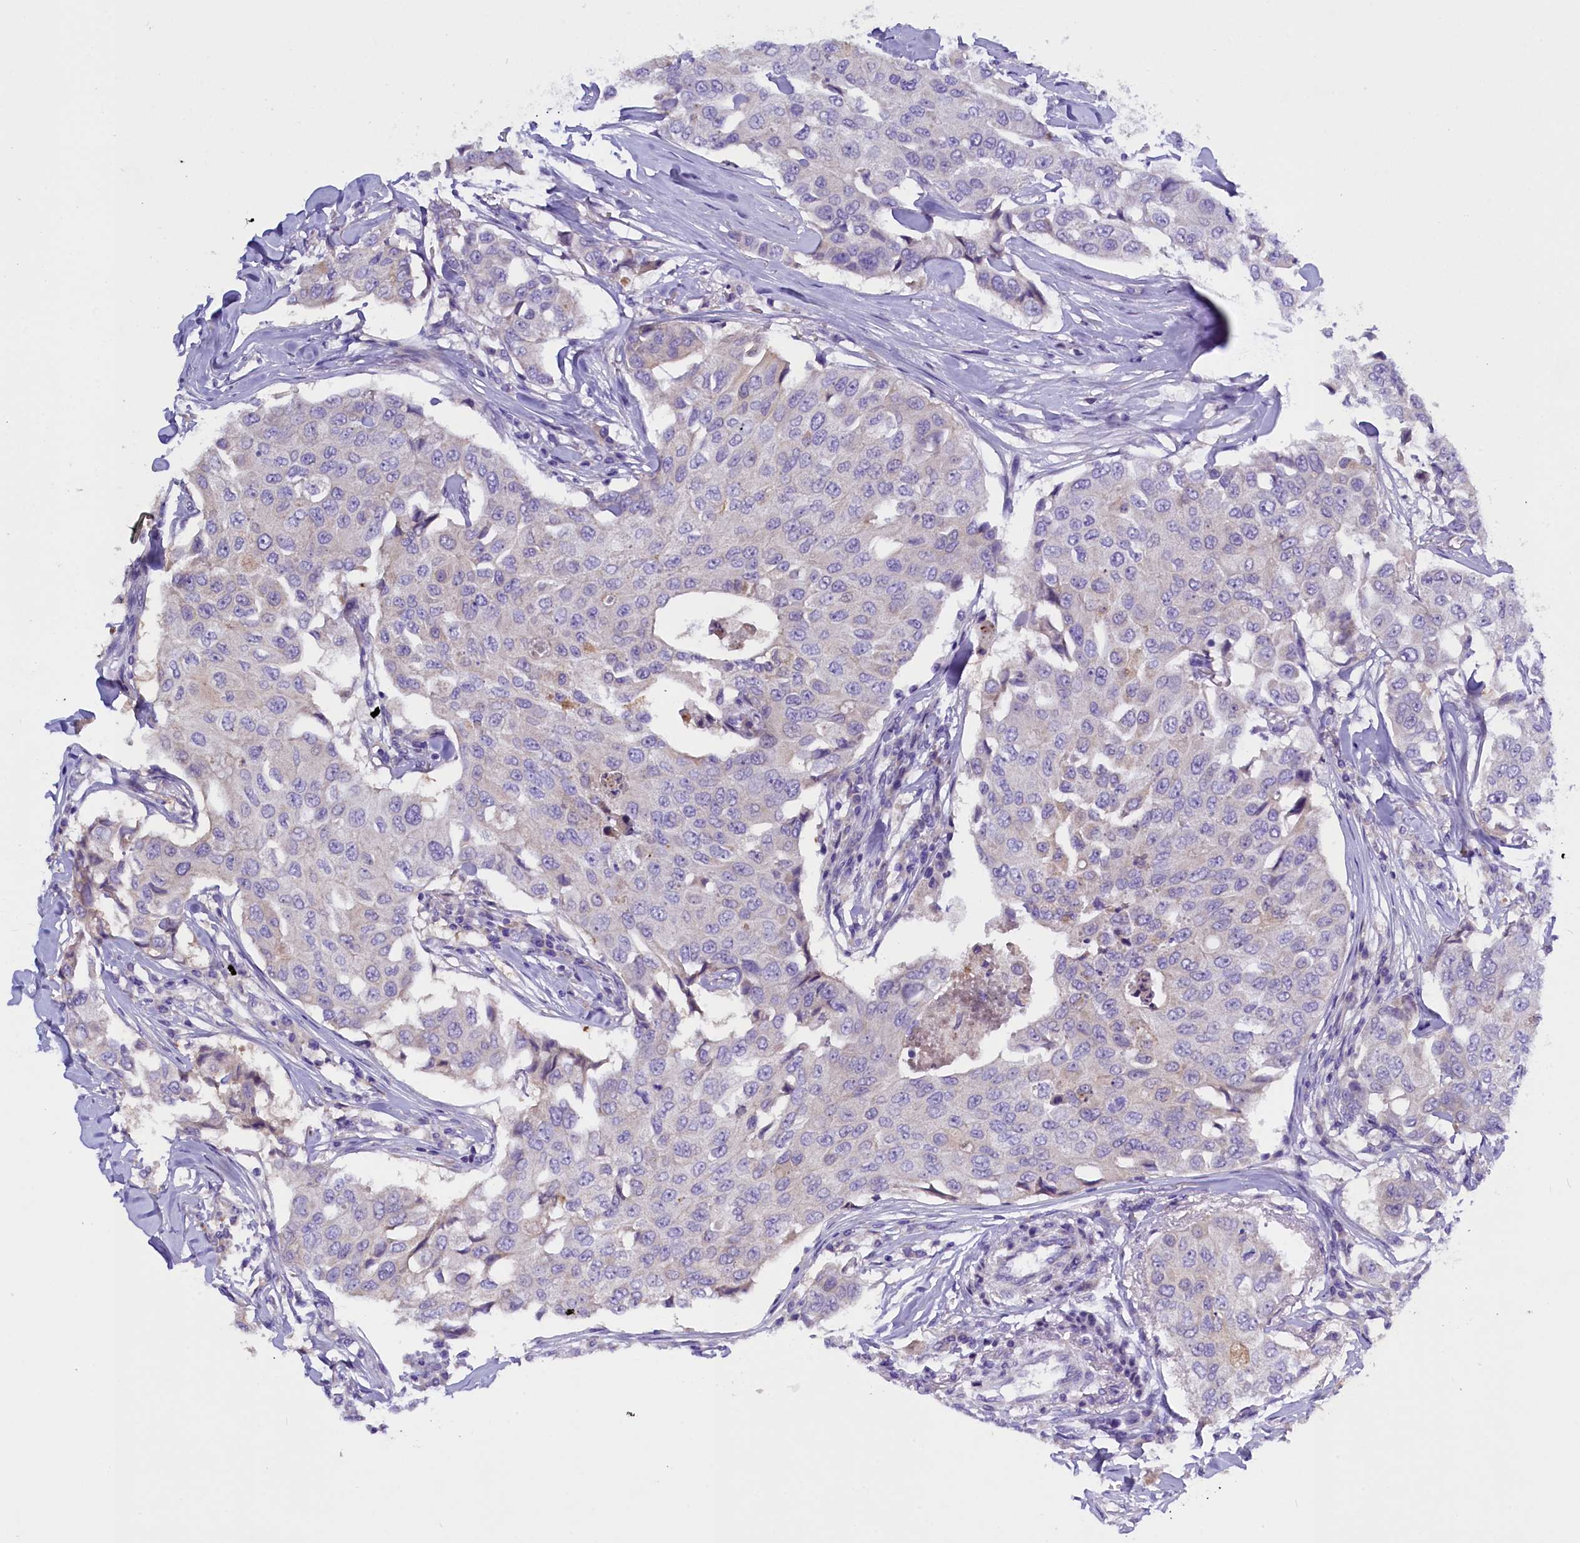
{"staining": {"intensity": "negative", "quantity": "none", "location": "none"}, "tissue": "breast cancer", "cell_type": "Tumor cells", "image_type": "cancer", "snomed": [{"axis": "morphology", "description": "Duct carcinoma"}, {"axis": "topography", "description": "Breast"}], "caption": "A photomicrograph of breast cancer stained for a protein shows no brown staining in tumor cells.", "gene": "RTTN", "patient": {"sex": "female", "age": 80}}